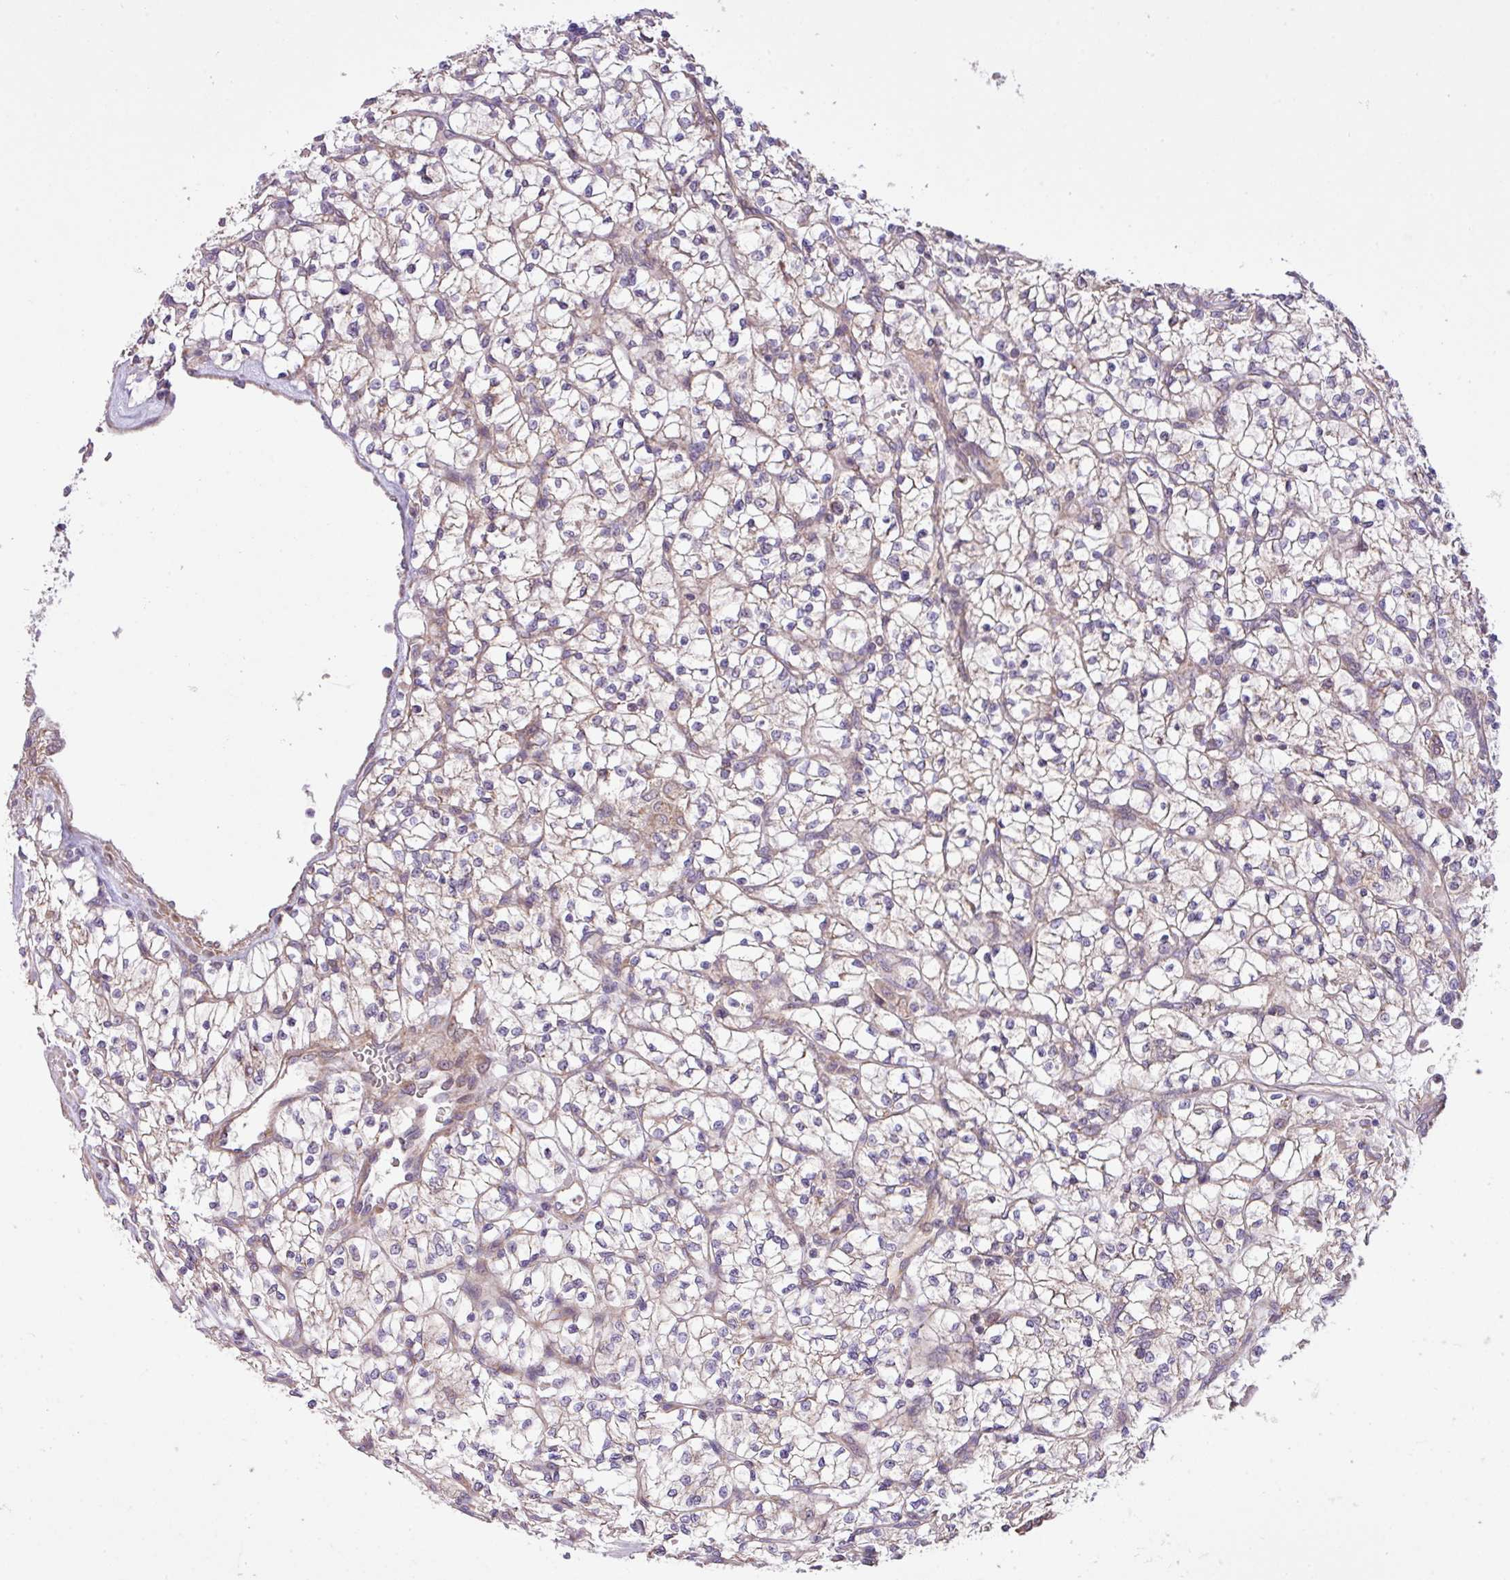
{"staining": {"intensity": "negative", "quantity": "none", "location": "none"}, "tissue": "renal cancer", "cell_type": "Tumor cells", "image_type": "cancer", "snomed": [{"axis": "morphology", "description": "Adenocarcinoma, NOS"}, {"axis": "topography", "description": "Kidney"}], "caption": "This is an immunohistochemistry (IHC) micrograph of renal cancer (adenocarcinoma). There is no staining in tumor cells.", "gene": "TIMM10B", "patient": {"sex": "female", "age": 64}}